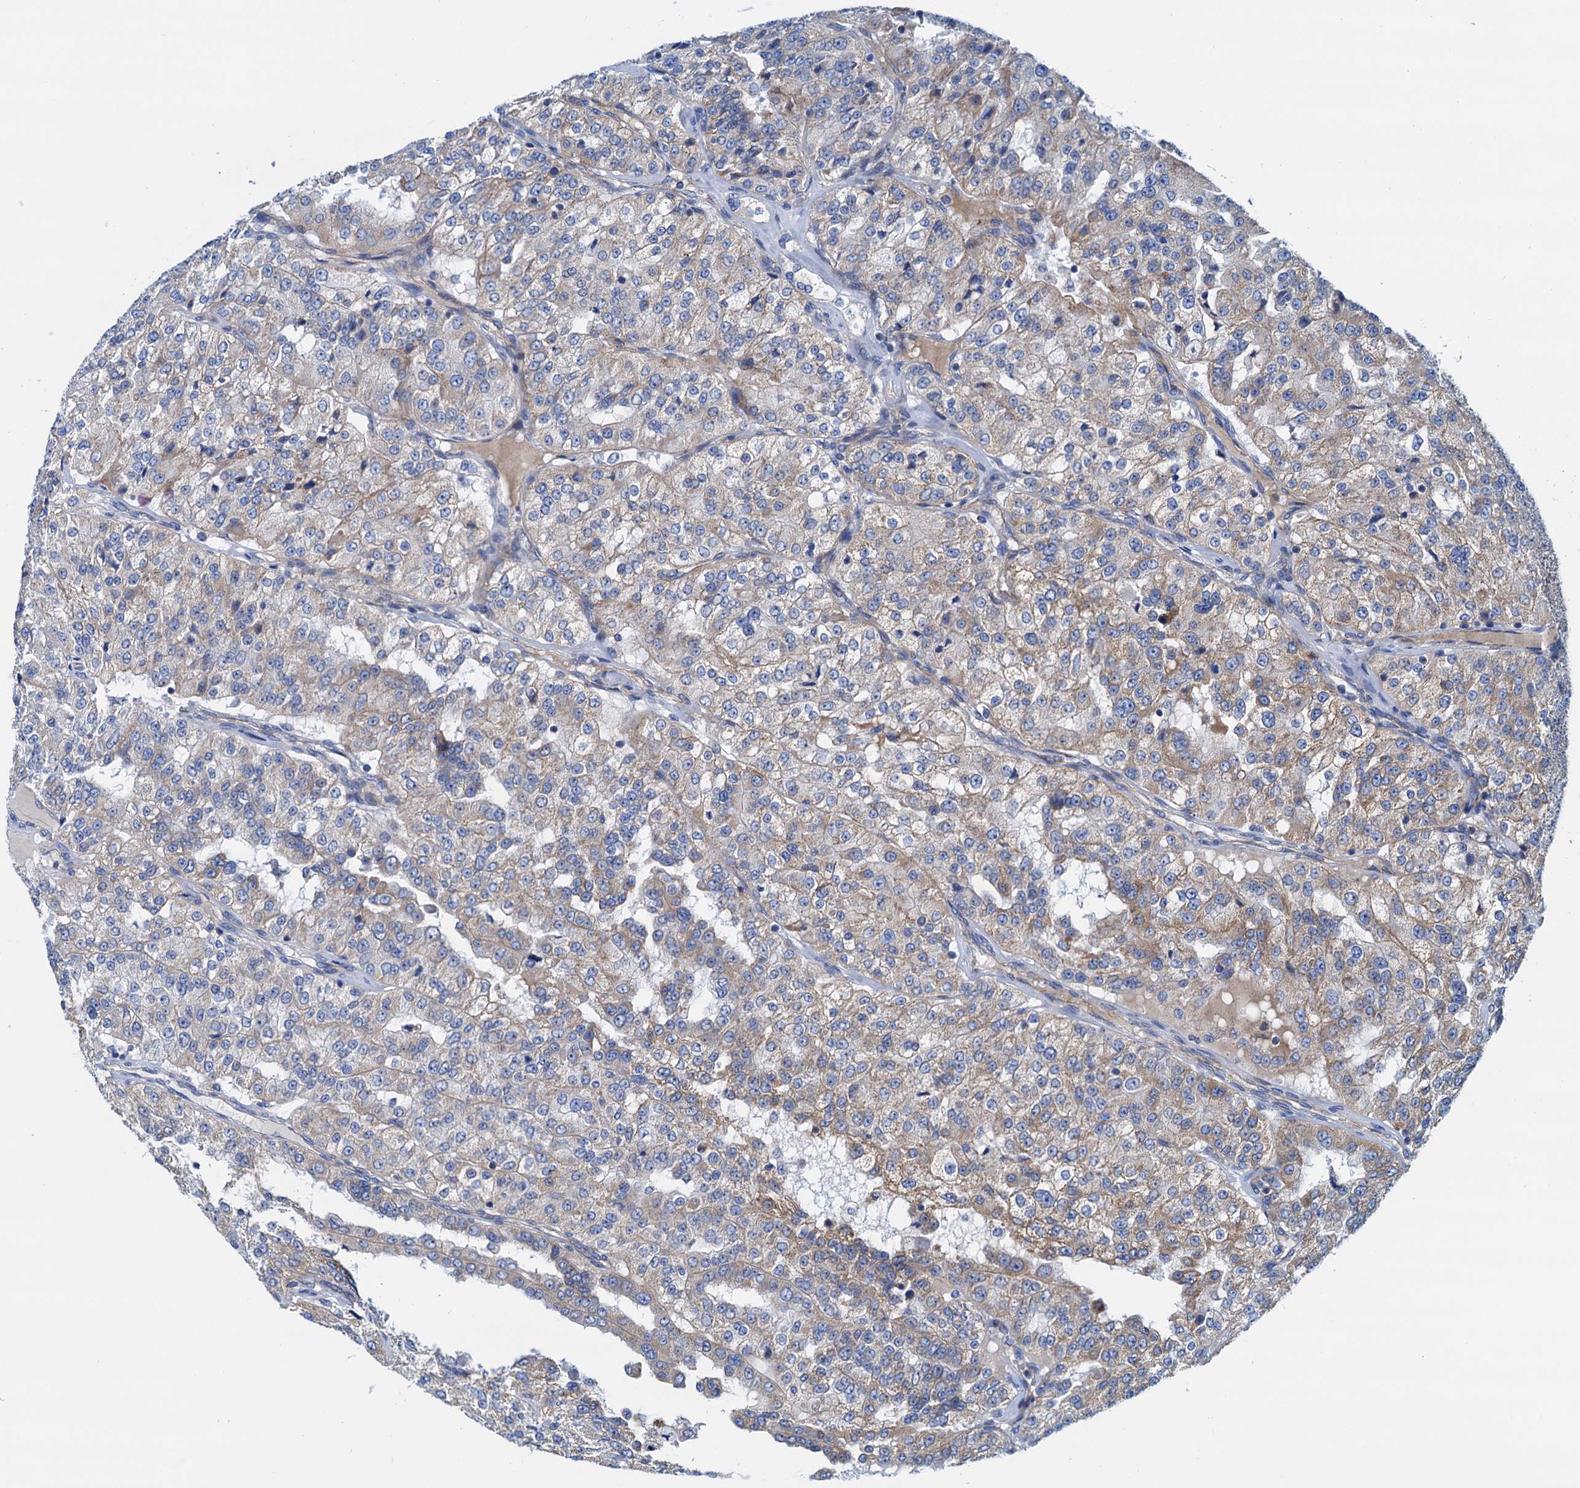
{"staining": {"intensity": "weak", "quantity": "<25%", "location": "cytoplasmic/membranous"}, "tissue": "renal cancer", "cell_type": "Tumor cells", "image_type": "cancer", "snomed": [{"axis": "morphology", "description": "Adenocarcinoma, NOS"}, {"axis": "topography", "description": "Kidney"}], "caption": "A photomicrograph of human renal cancer is negative for staining in tumor cells. (DAB (3,3'-diaminobenzidine) IHC with hematoxylin counter stain).", "gene": "RASSF9", "patient": {"sex": "female", "age": 63}}